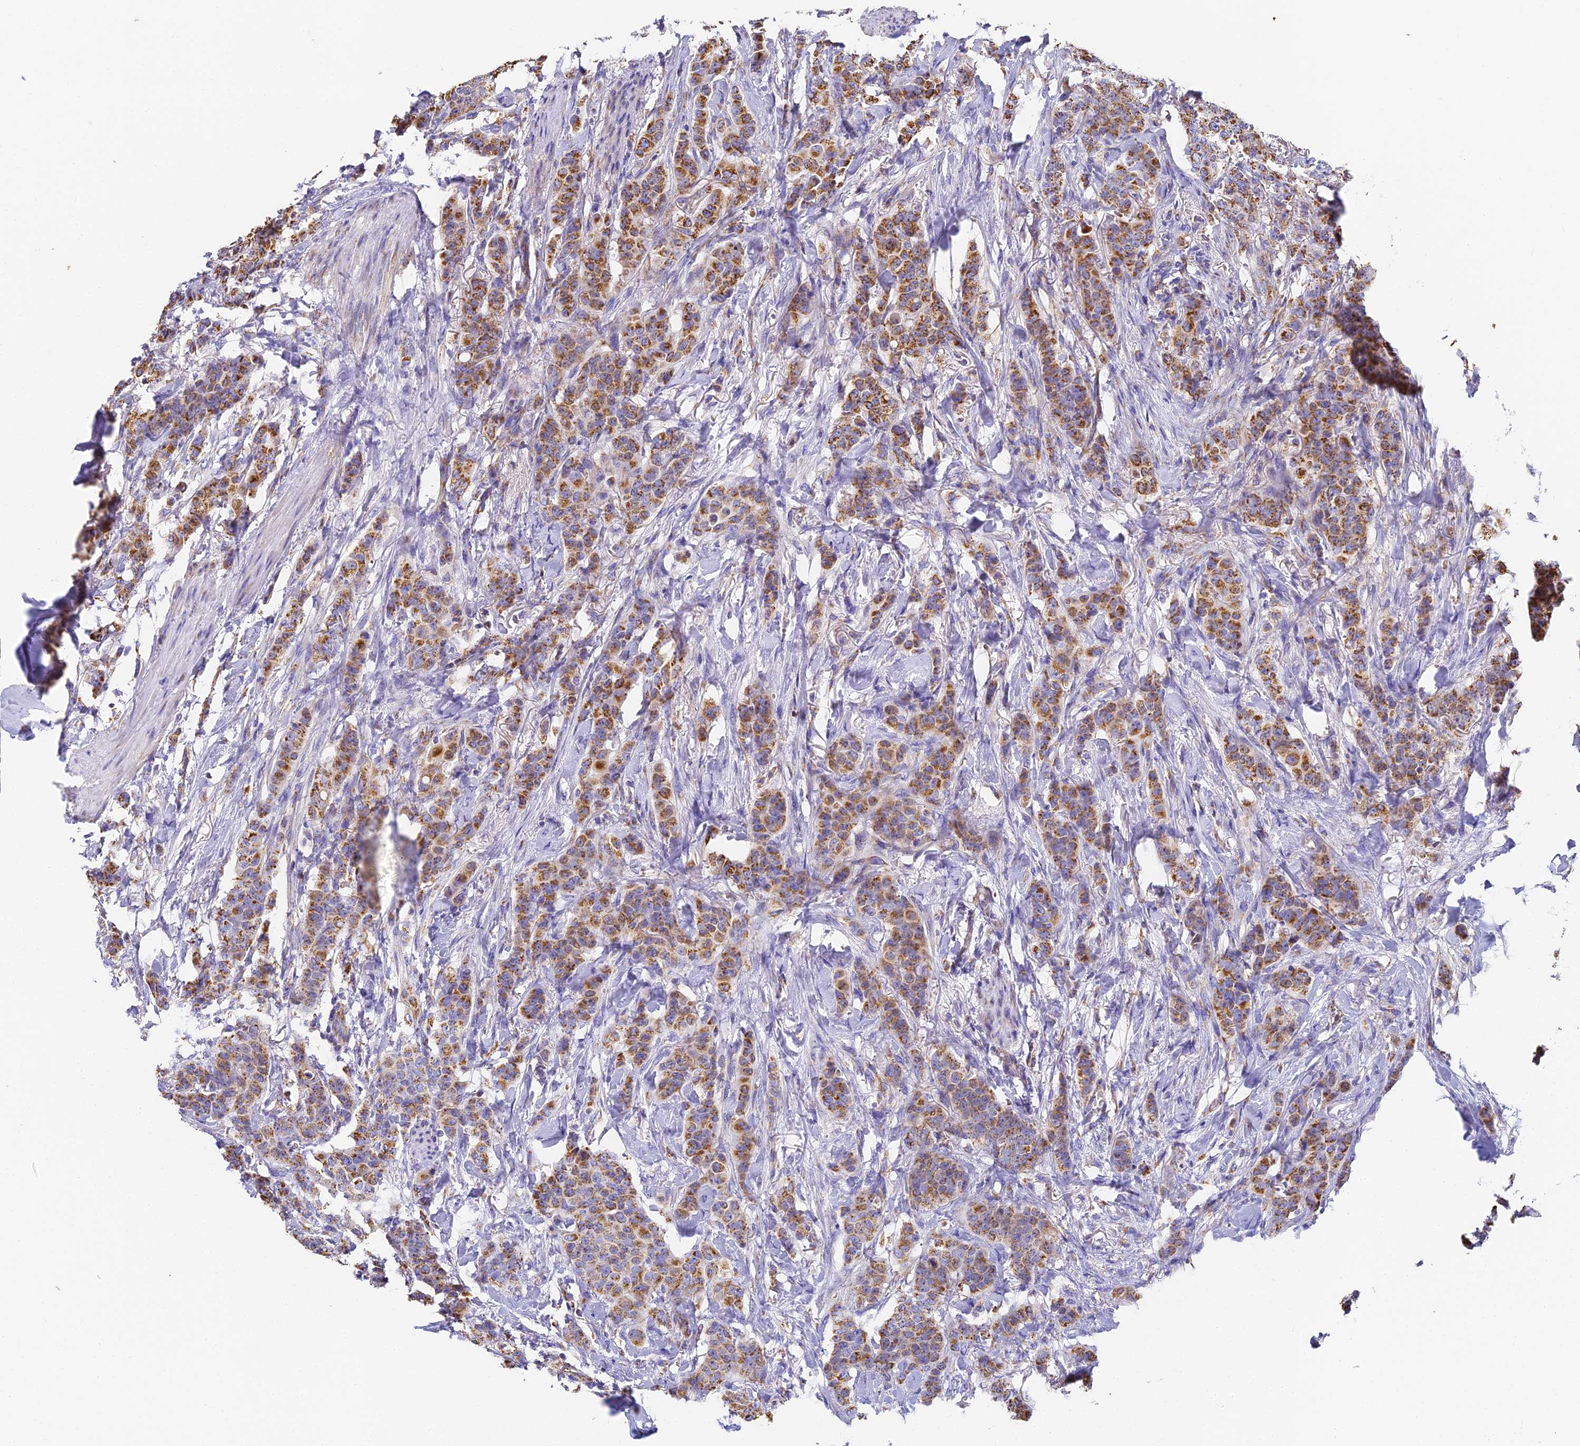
{"staining": {"intensity": "moderate", "quantity": ">75%", "location": "cytoplasmic/membranous"}, "tissue": "breast cancer", "cell_type": "Tumor cells", "image_type": "cancer", "snomed": [{"axis": "morphology", "description": "Duct carcinoma"}, {"axis": "topography", "description": "Breast"}], "caption": "A brown stain highlights moderate cytoplasmic/membranous positivity of a protein in breast cancer tumor cells.", "gene": "COX6C", "patient": {"sex": "female", "age": 40}}